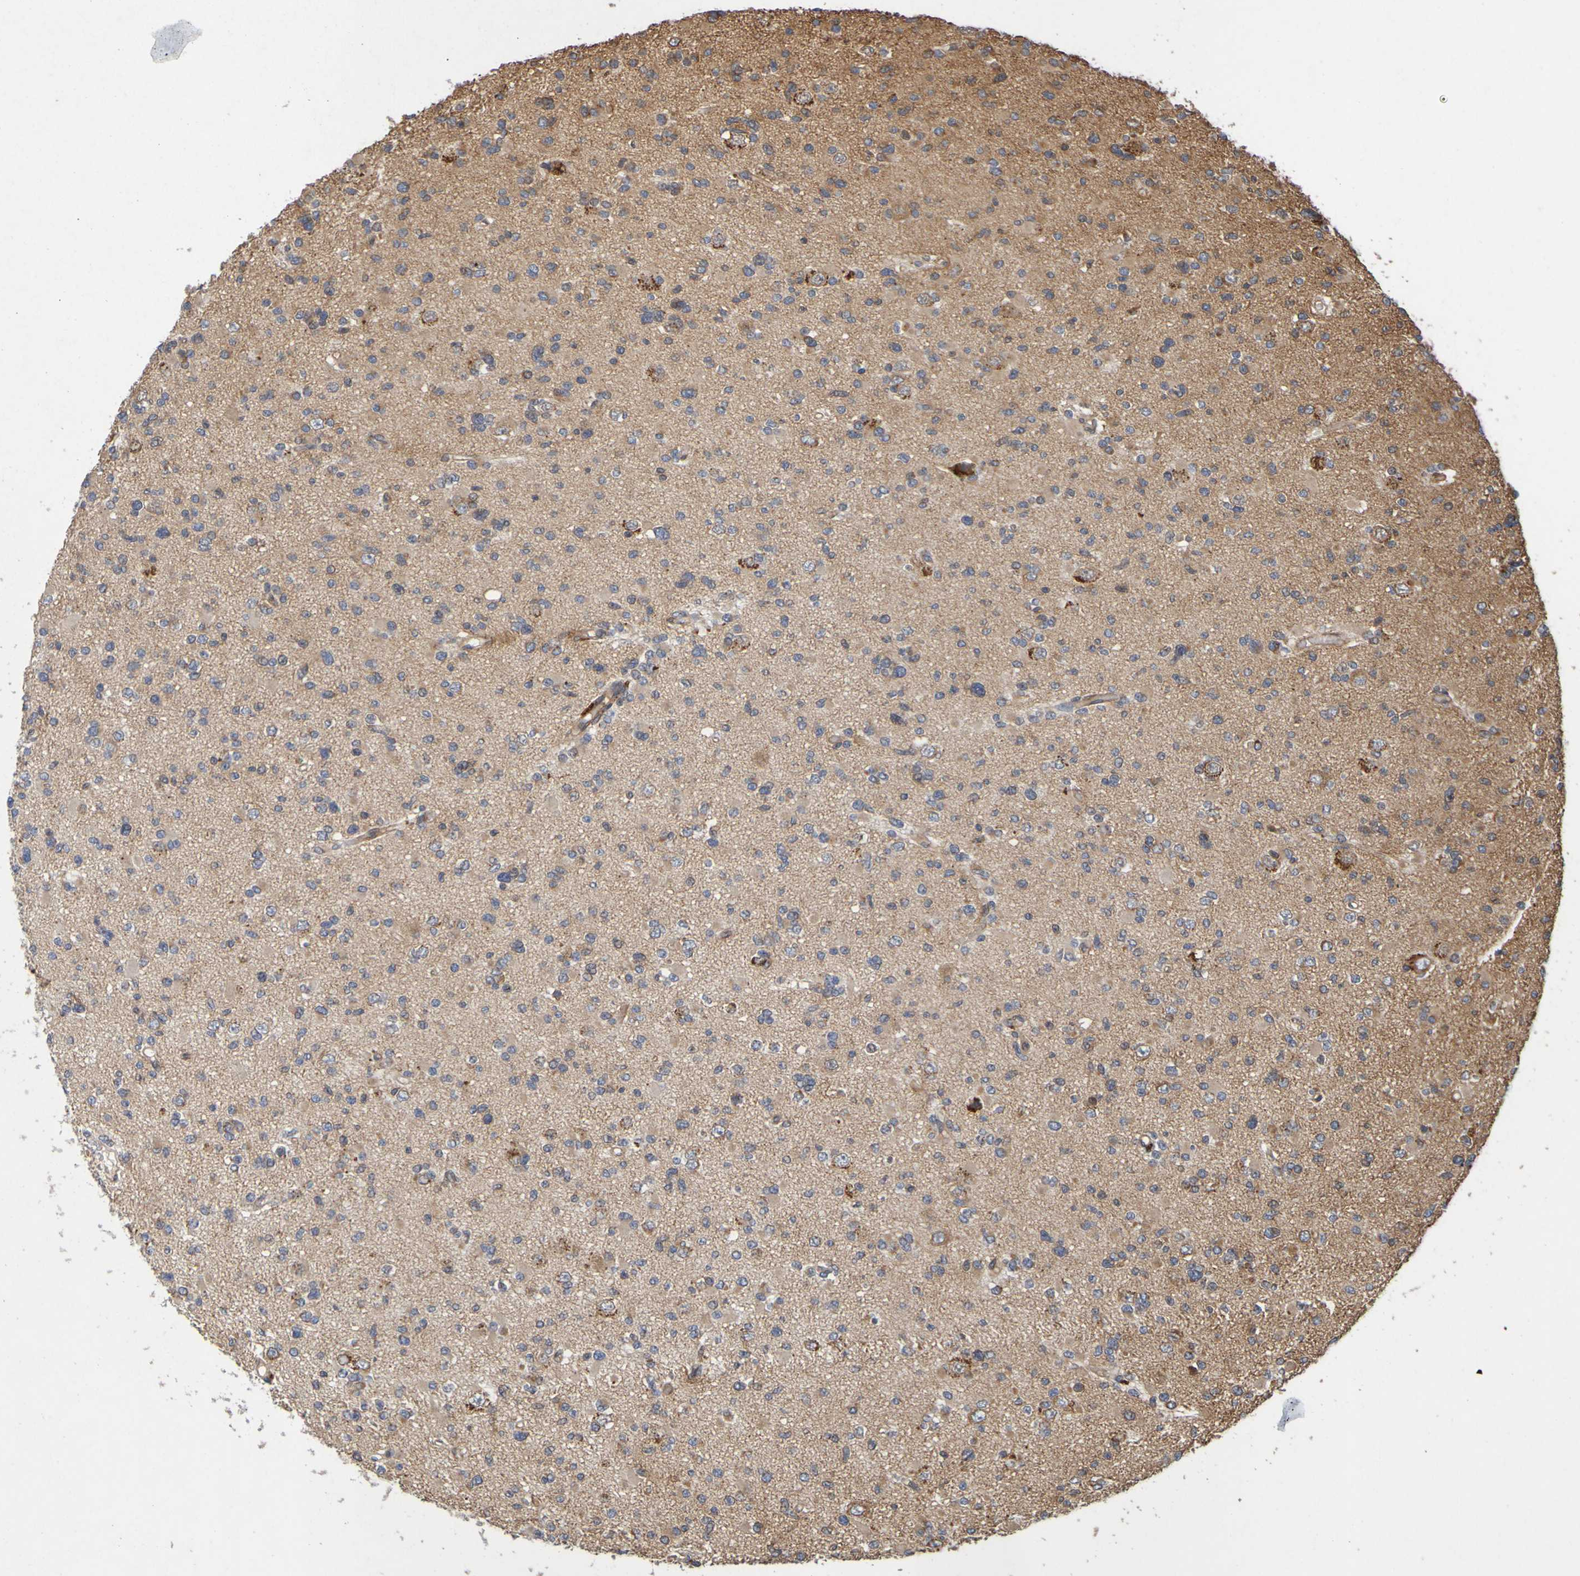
{"staining": {"intensity": "strong", "quantity": "25%-75%", "location": "cytoplasmic/membranous"}, "tissue": "glioma", "cell_type": "Tumor cells", "image_type": "cancer", "snomed": [{"axis": "morphology", "description": "Glioma, malignant, Low grade"}, {"axis": "topography", "description": "Brain"}], "caption": "About 25%-75% of tumor cells in human glioma display strong cytoplasmic/membranous protein positivity as visualized by brown immunohistochemical staining.", "gene": "OCRL", "patient": {"sex": "female", "age": 22}}